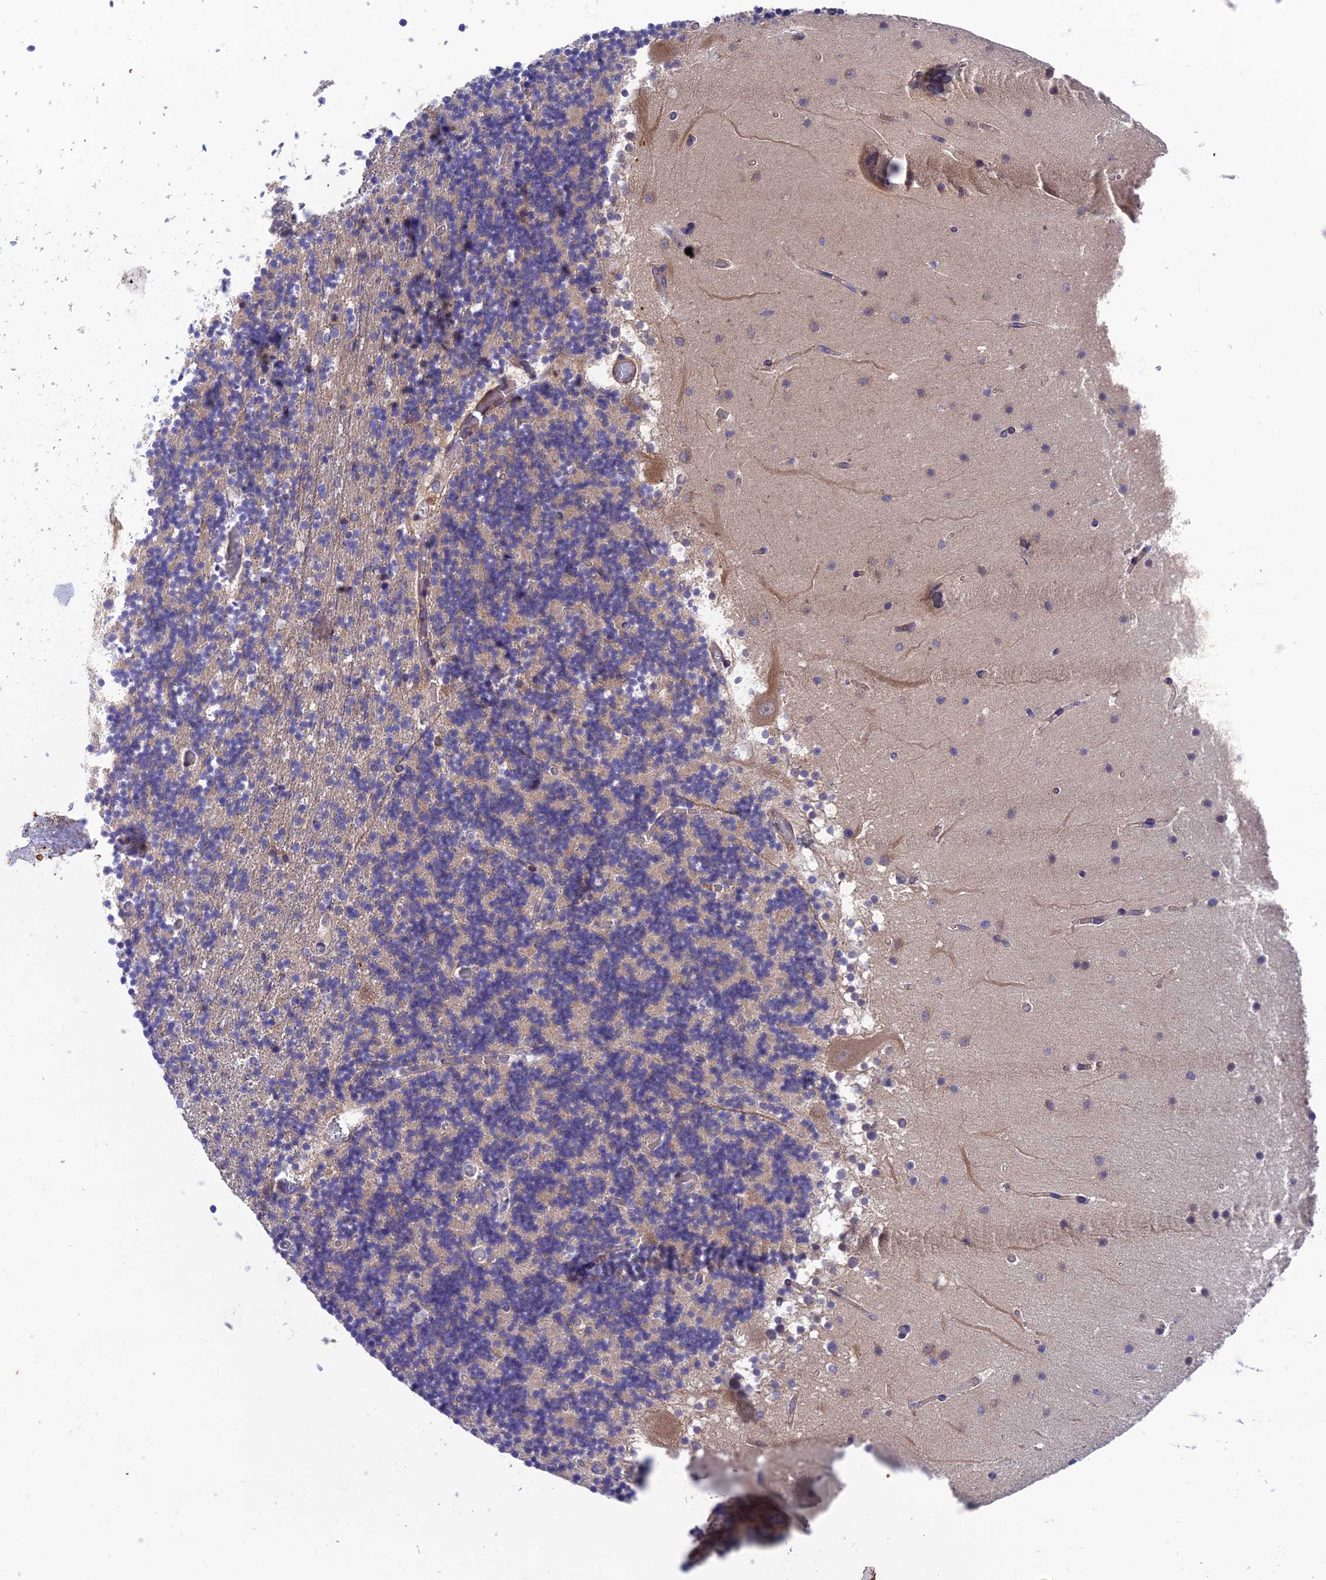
{"staining": {"intensity": "negative", "quantity": "none", "location": "none"}, "tissue": "cerebellum", "cell_type": "Cells in granular layer", "image_type": "normal", "snomed": [{"axis": "morphology", "description": "Normal tissue, NOS"}, {"axis": "topography", "description": "Cerebellum"}], "caption": "IHC micrograph of normal cerebellum stained for a protein (brown), which reveals no positivity in cells in granular layer.", "gene": "VPS16", "patient": {"sex": "female", "age": 28}}